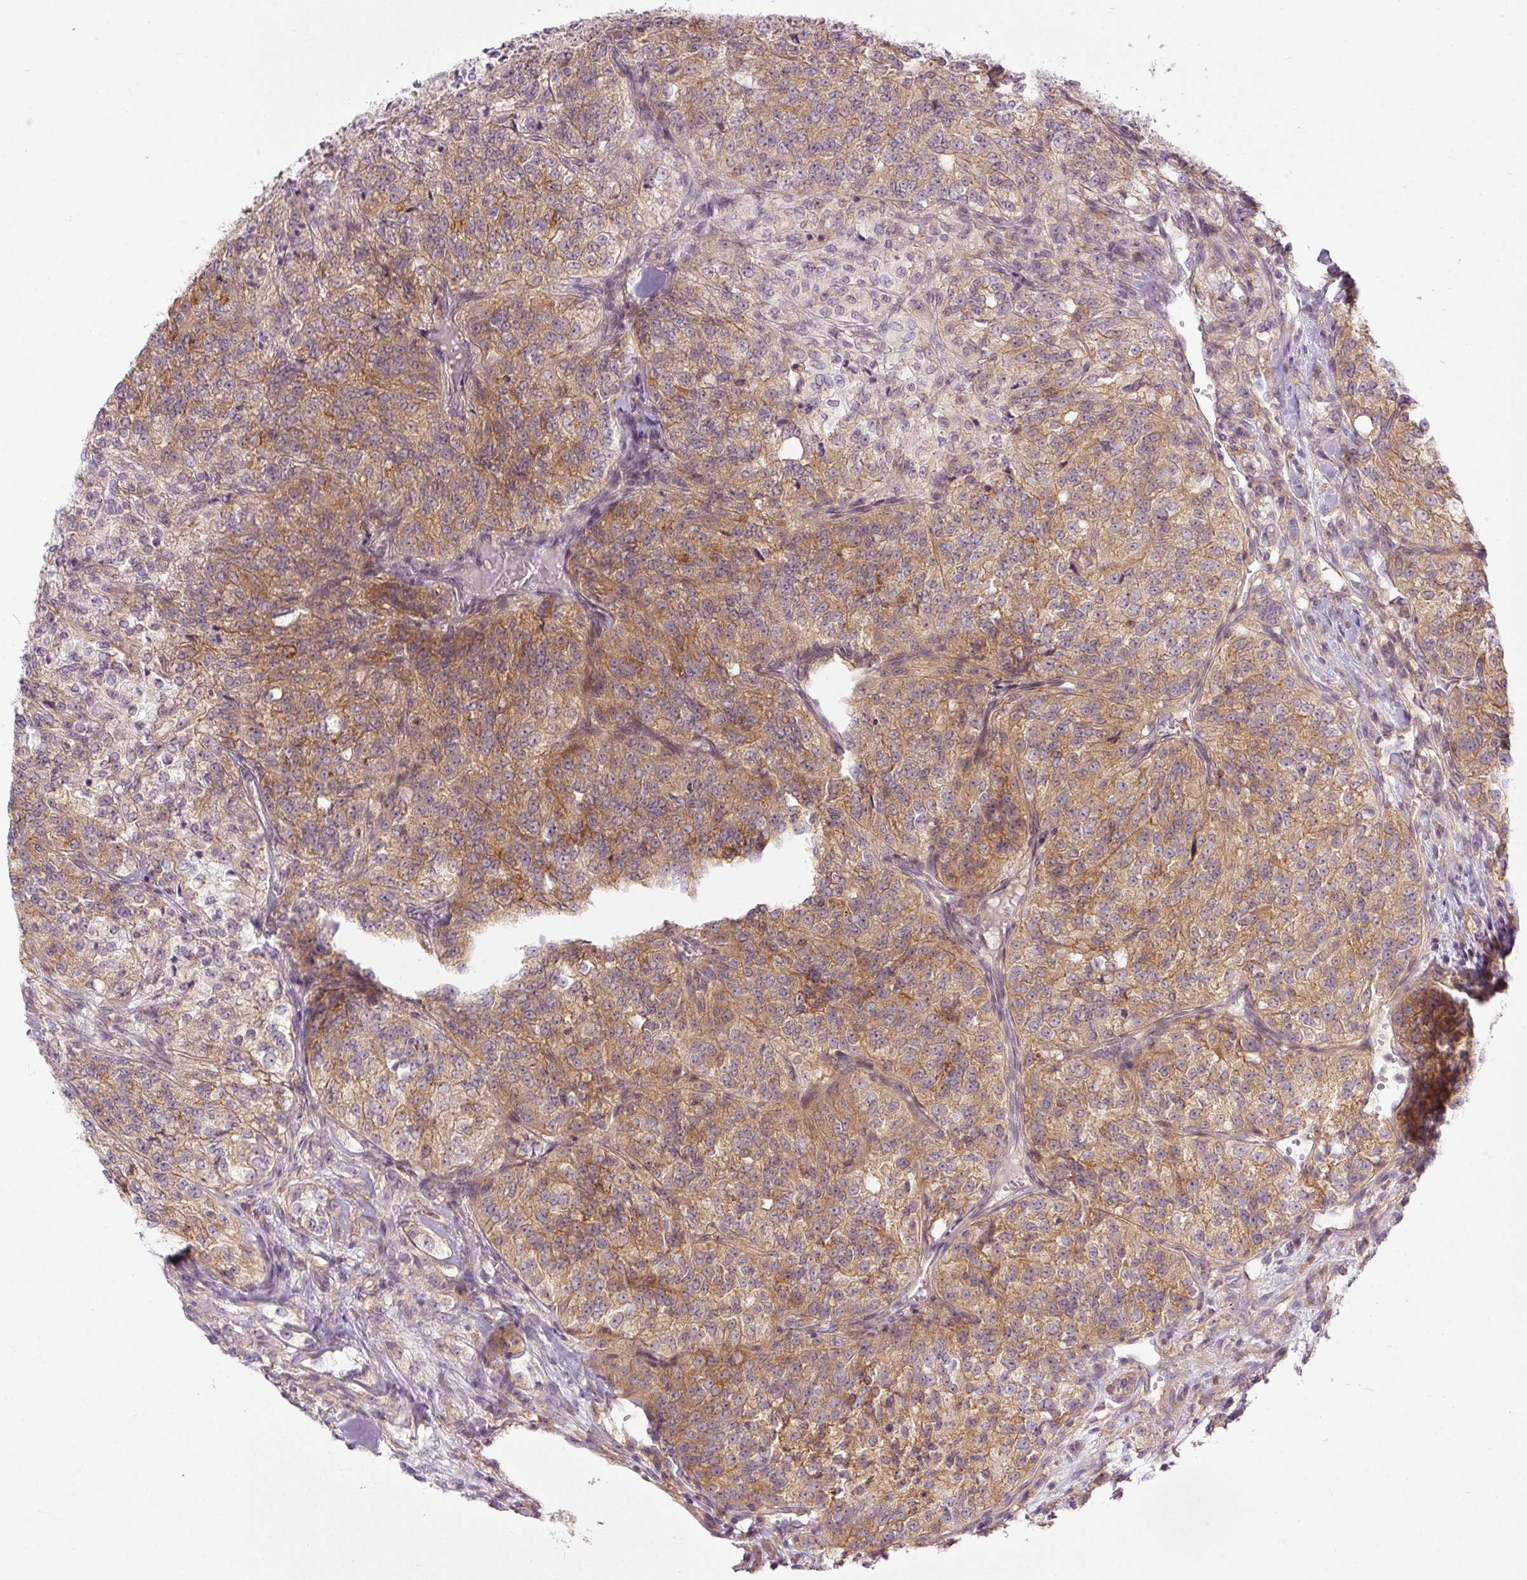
{"staining": {"intensity": "moderate", "quantity": ">75%", "location": "cytoplasmic/membranous"}, "tissue": "renal cancer", "cell_type": "Tumor cells", "image_type": "cancer", "snomed": [{"axis": "morphology", "description": "Adenocarcinoma, NOS"}, {"axis": "topography", "description": "Kidney"}], "caption": "Renal cancer (adenocarcinoma) stained with a brown dye shows moderate cytoplasmic/membranous positive staining in approximately >75% of tumor cells.", "gene": "MZT2B", "patient": {"sex": "female", "age": 63}}